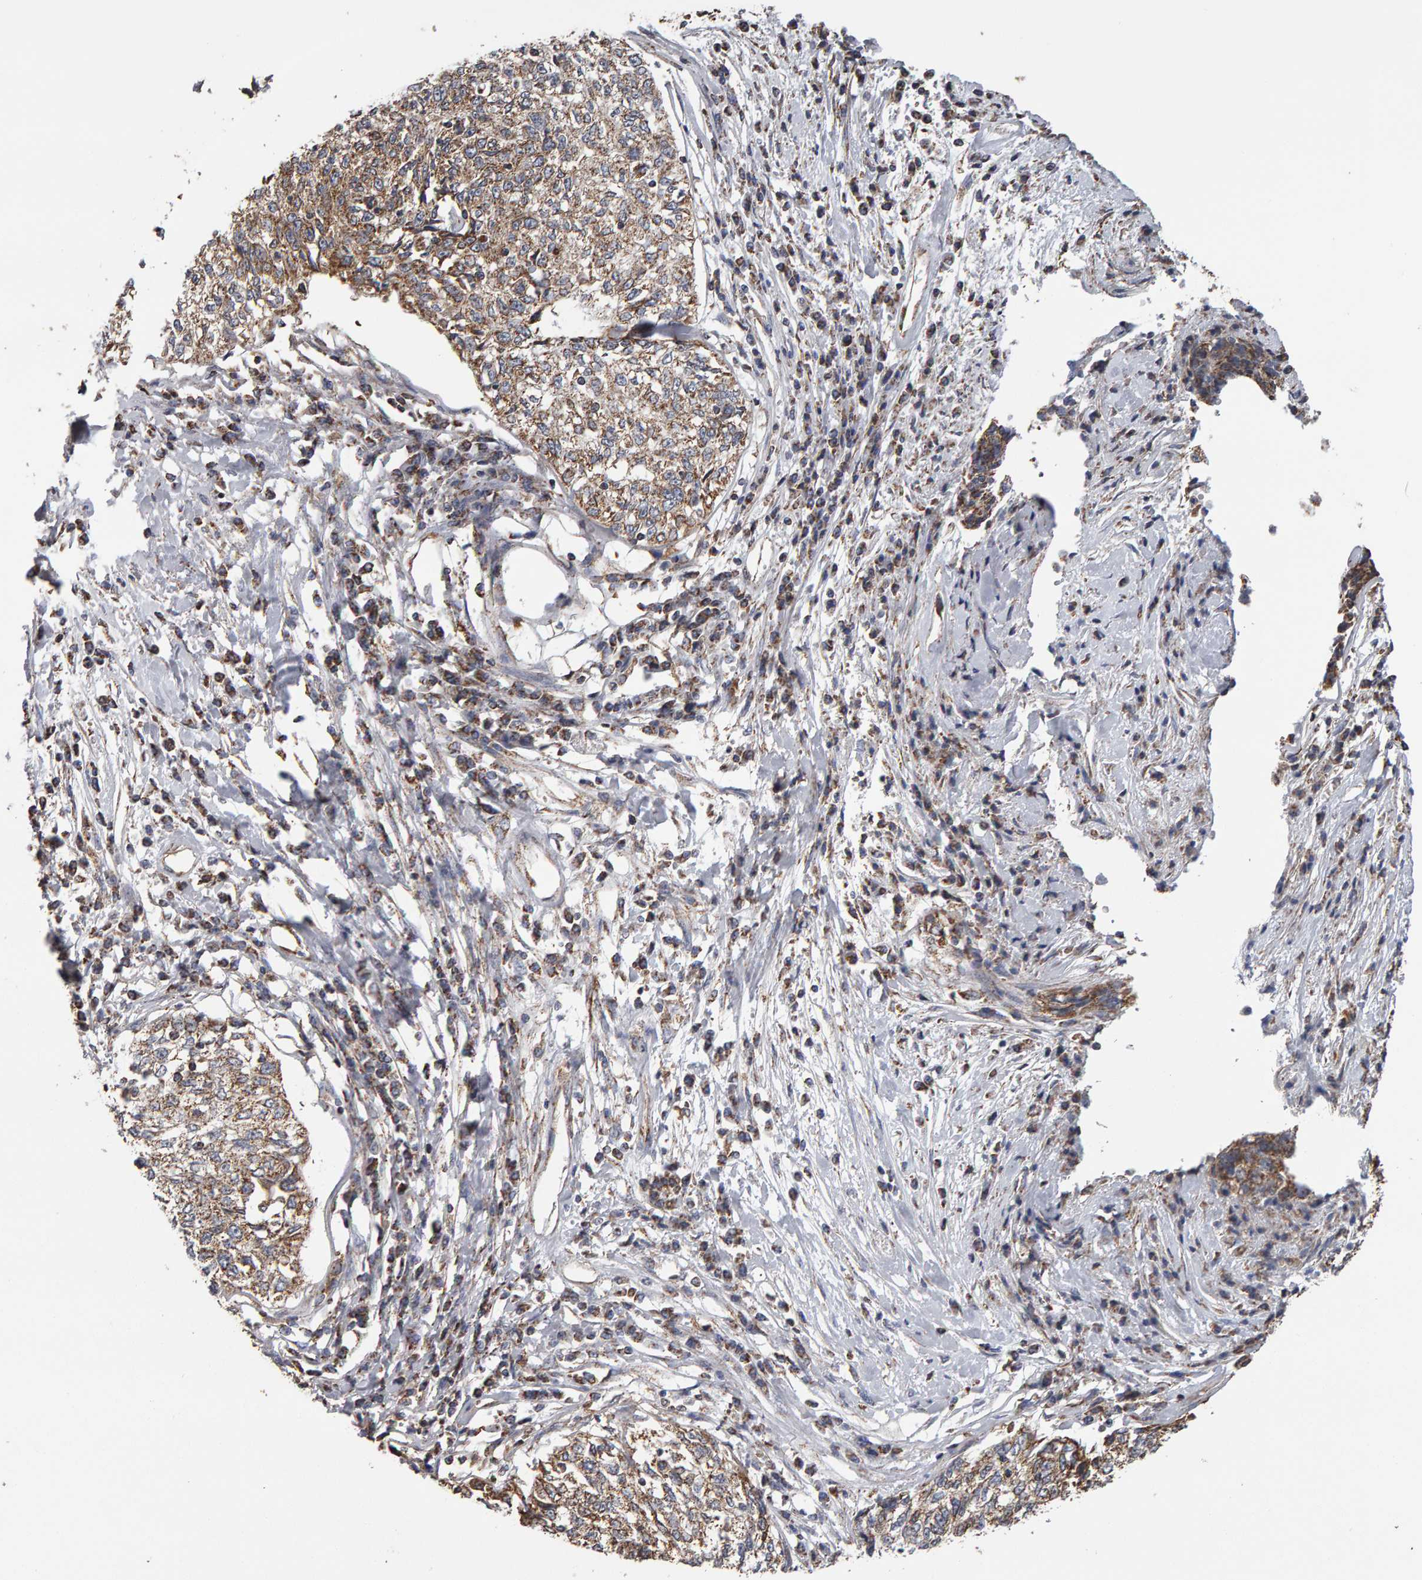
{"staining": {"intensity": "moderate", "quantity": ">75%", "location": "cytoplasmic/membranous"}, "tissue": "cervical cancer", "cell_type": "Tumor cells", "image_type": "cancer", "snomed": [{"axis": "morphology", "description": "Squamous cell carcinoma, NOS"}, {"axis": "topography", "description": "Cervix"}], "caption": "This histopathology image exhibits immunohistochemistry staining of cervical squamous cell carcinoma, with medium moderate cytoplasmic/membranous positivity in approximately >75% of tumor cells.", "gene": "TOM1L1", "patient": {"sex": "female", "age": 57}}